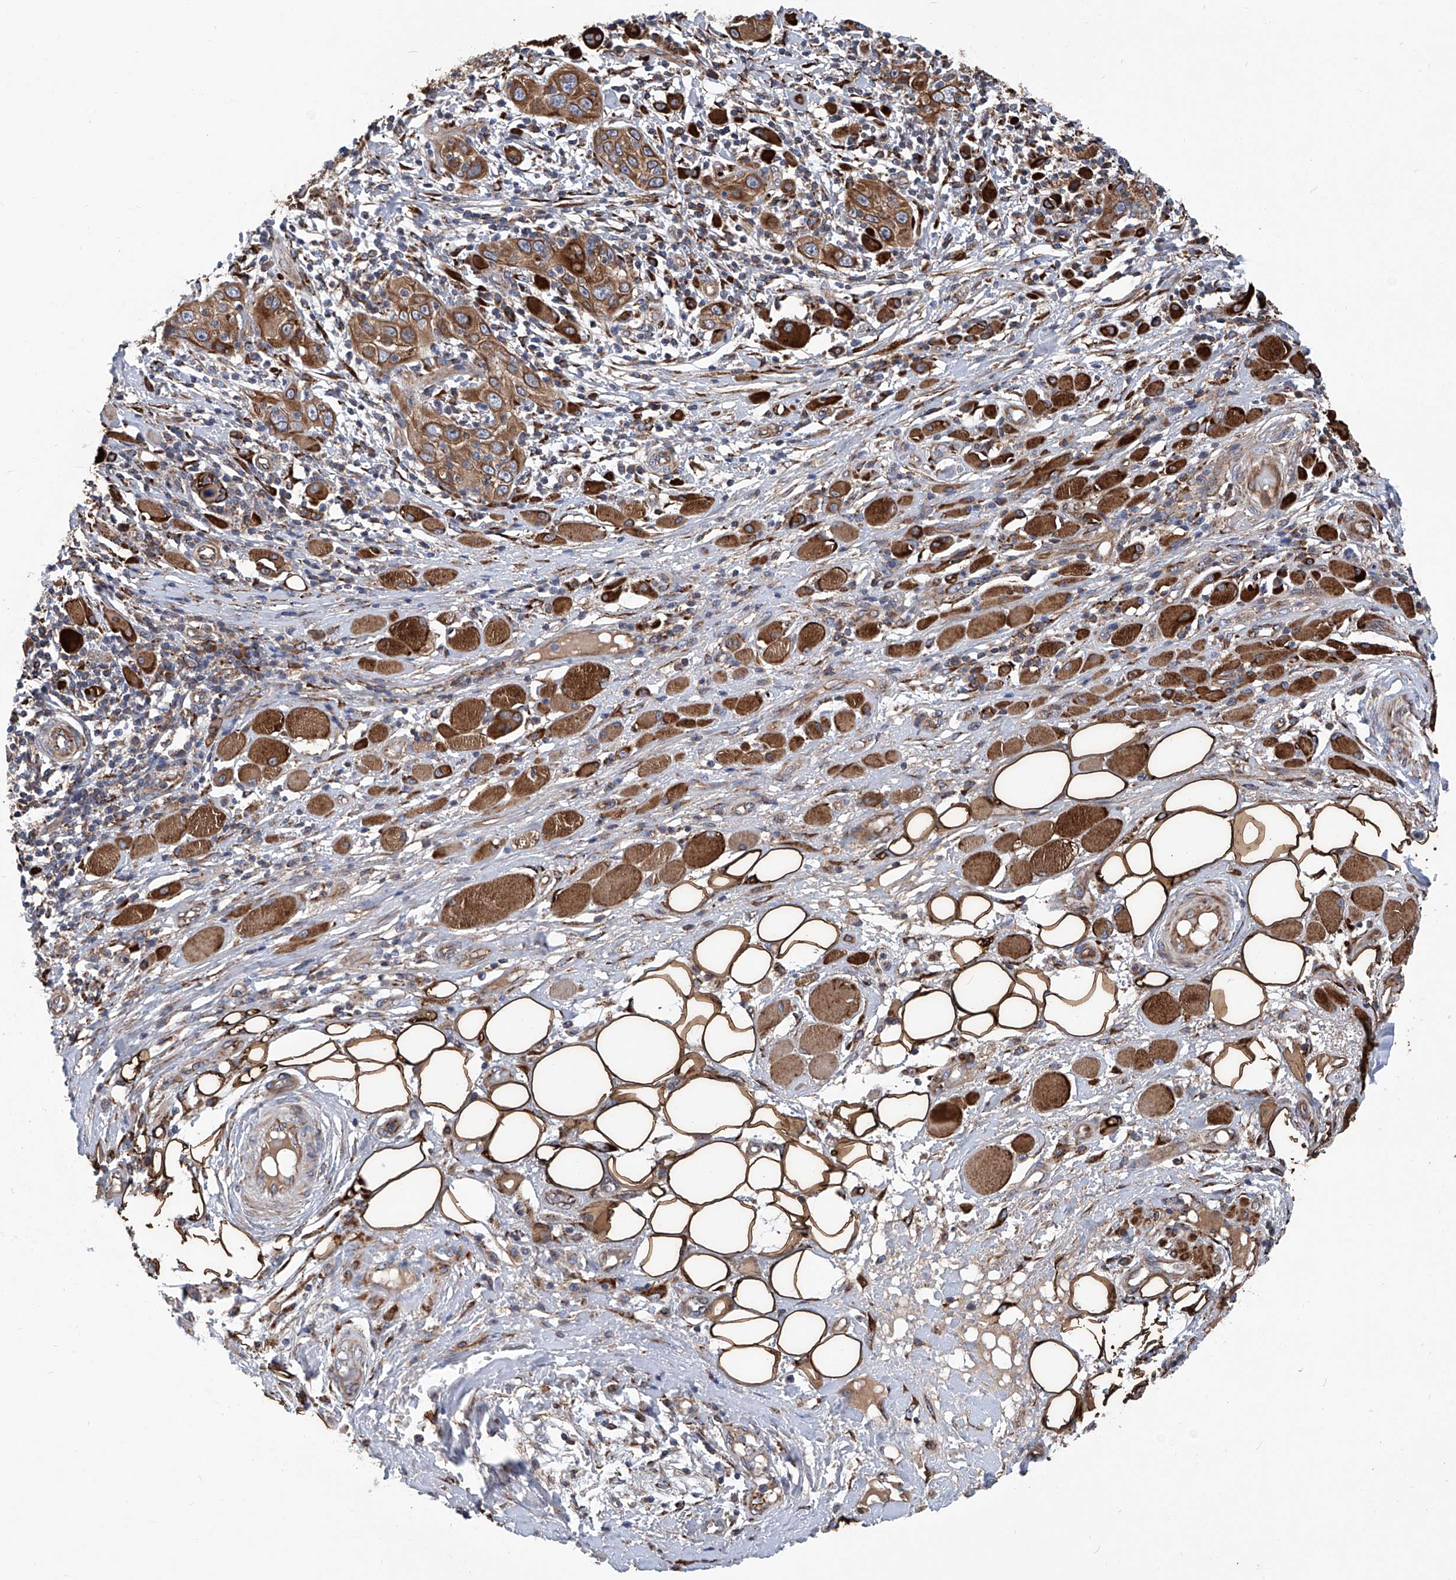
{"staining": {"intensity": "moderate", "quantity": ">75%", "location": "cytoplasmic/membranous"}, "tissue": "skin cancer", "cell_type": "Tumor cells", "image_type": "cancer", "snomed": [{"axis": "morphology", "description": "Squamous cell carcinoma, NOS"}, {"axis": "topography", "description": "Skin"}], "caption": "Moderate cytoplasmic/membranous positivity for a protein is seen in about >75% of tumor cells of squamous cell carcinoma (skin) using IHC.", "gene": "ASCC3", "patient": {"sex": "female", "age": 88}}